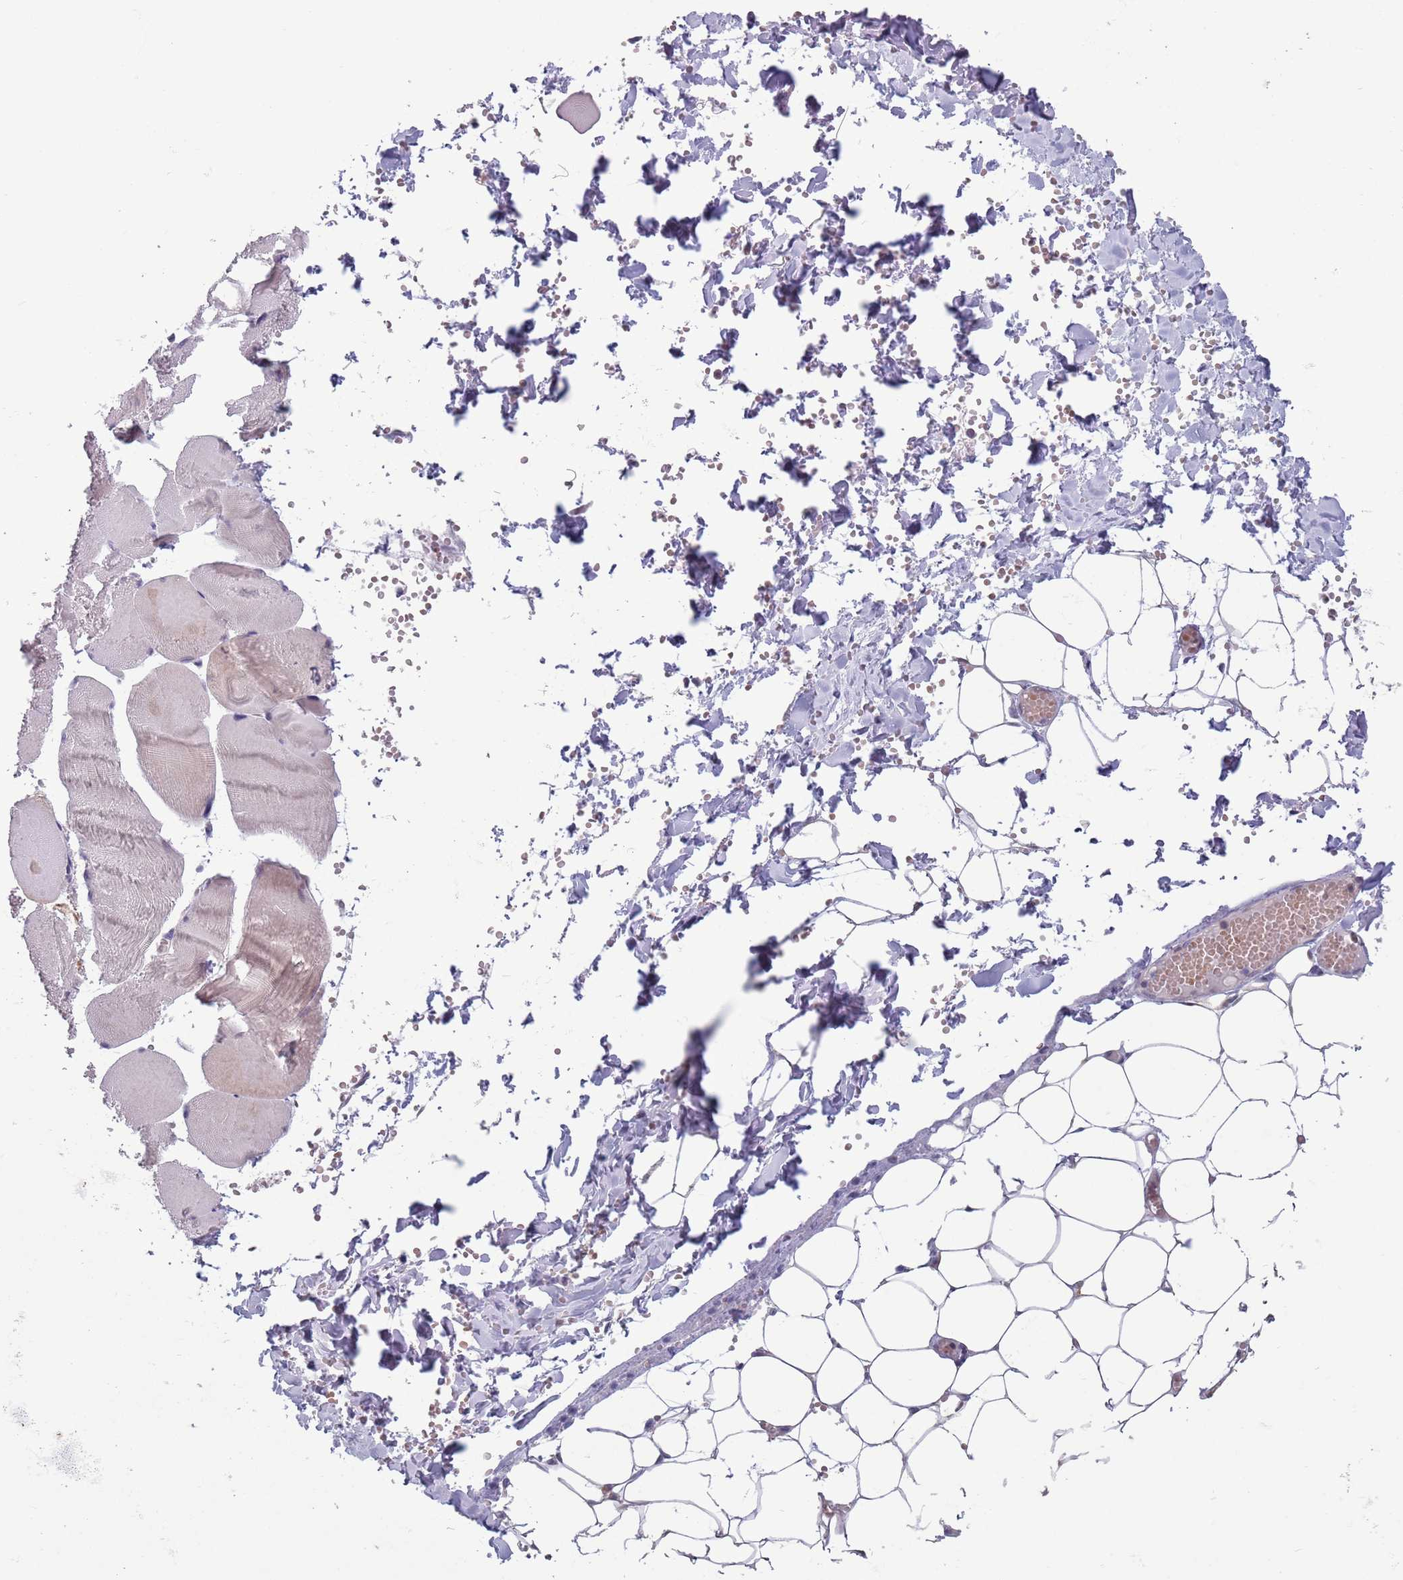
{"staining": {"intensity": "negative", "quantity": "none", "location": "none"}, "tissue": "adipose tissue", "cell_type": "Adipocytes", "image_type": "normal", "snomed": [{"axis": "morphology", "description": "Normal tissue, NOS"}, {"axis": "topography", "description": "Skeletal muscle"}, {"axis": "topography", "description": "Peripheral nerve tissue"}], "caption": "This is a photomicrograph of immunohistochemistry (IHC) staining of benign adipose tissue, which shows no expression in adipocytes. The staining was performed using DAB to visualize the protein expression in brown, while the nuclei were stained in blue with hematoxylin (Magnification: 20x).", "gene": "CLNS1A", "patient": {"sex": "female", "age": 55}}